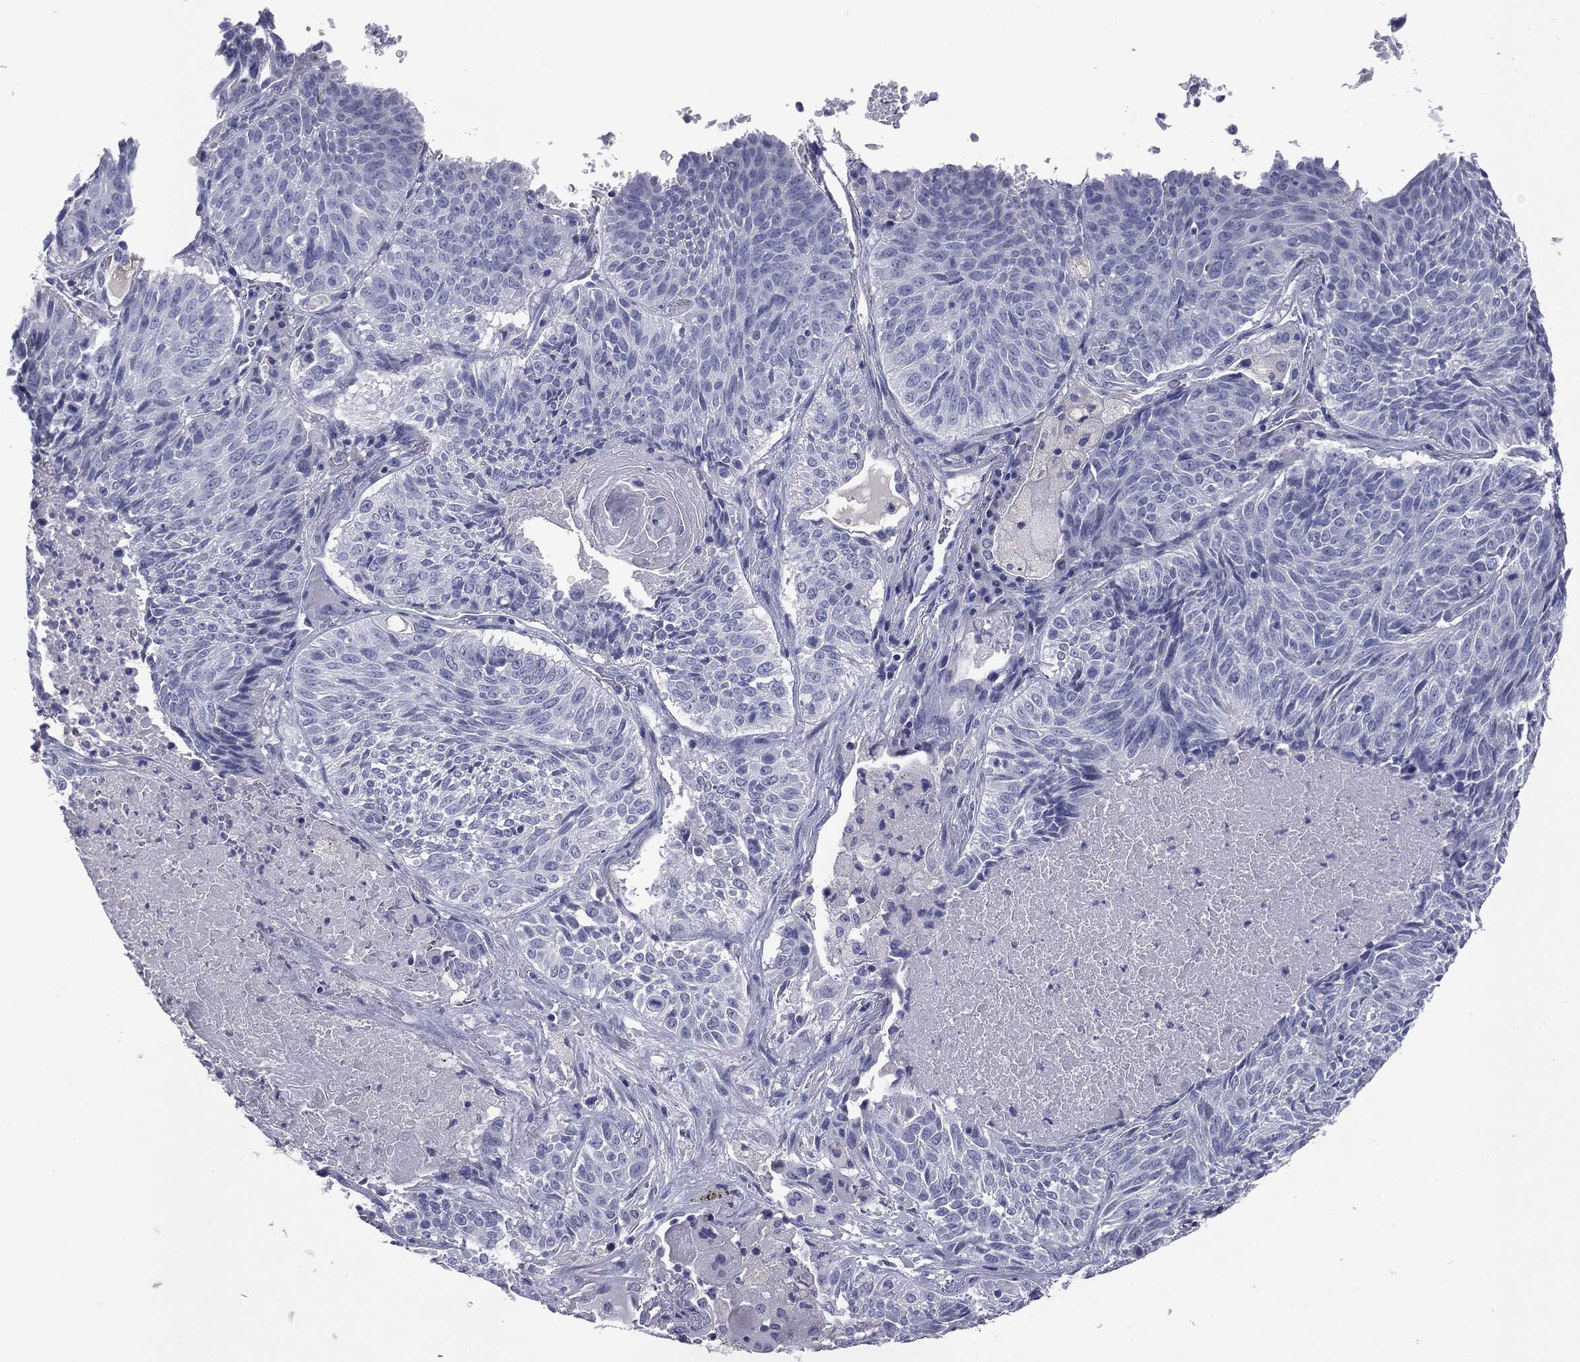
{"staining": {"intensity": "negative", "quantity": "none", "location": "none"}, "tissue": "lung cancer", "cell_type": "Tumor cells", "image_type": "cancer", "snomed": [{"axis": "morphology", "description": "Squamous cell carcinoma, NOS"}, {"axis": "topography", "description": "Lung"}], "caption": "A high-resolution photomicrograph shows IHC staining of lung cancer (squamous cell carcinoma), which exhibits no significant positivity in tumor cells. (DAB immunohistochemistry (IHC) visualized using brightfield microscopy, high magnification).", "gene": "TSHB", "patient": {"sex": "male", "age": 64}}